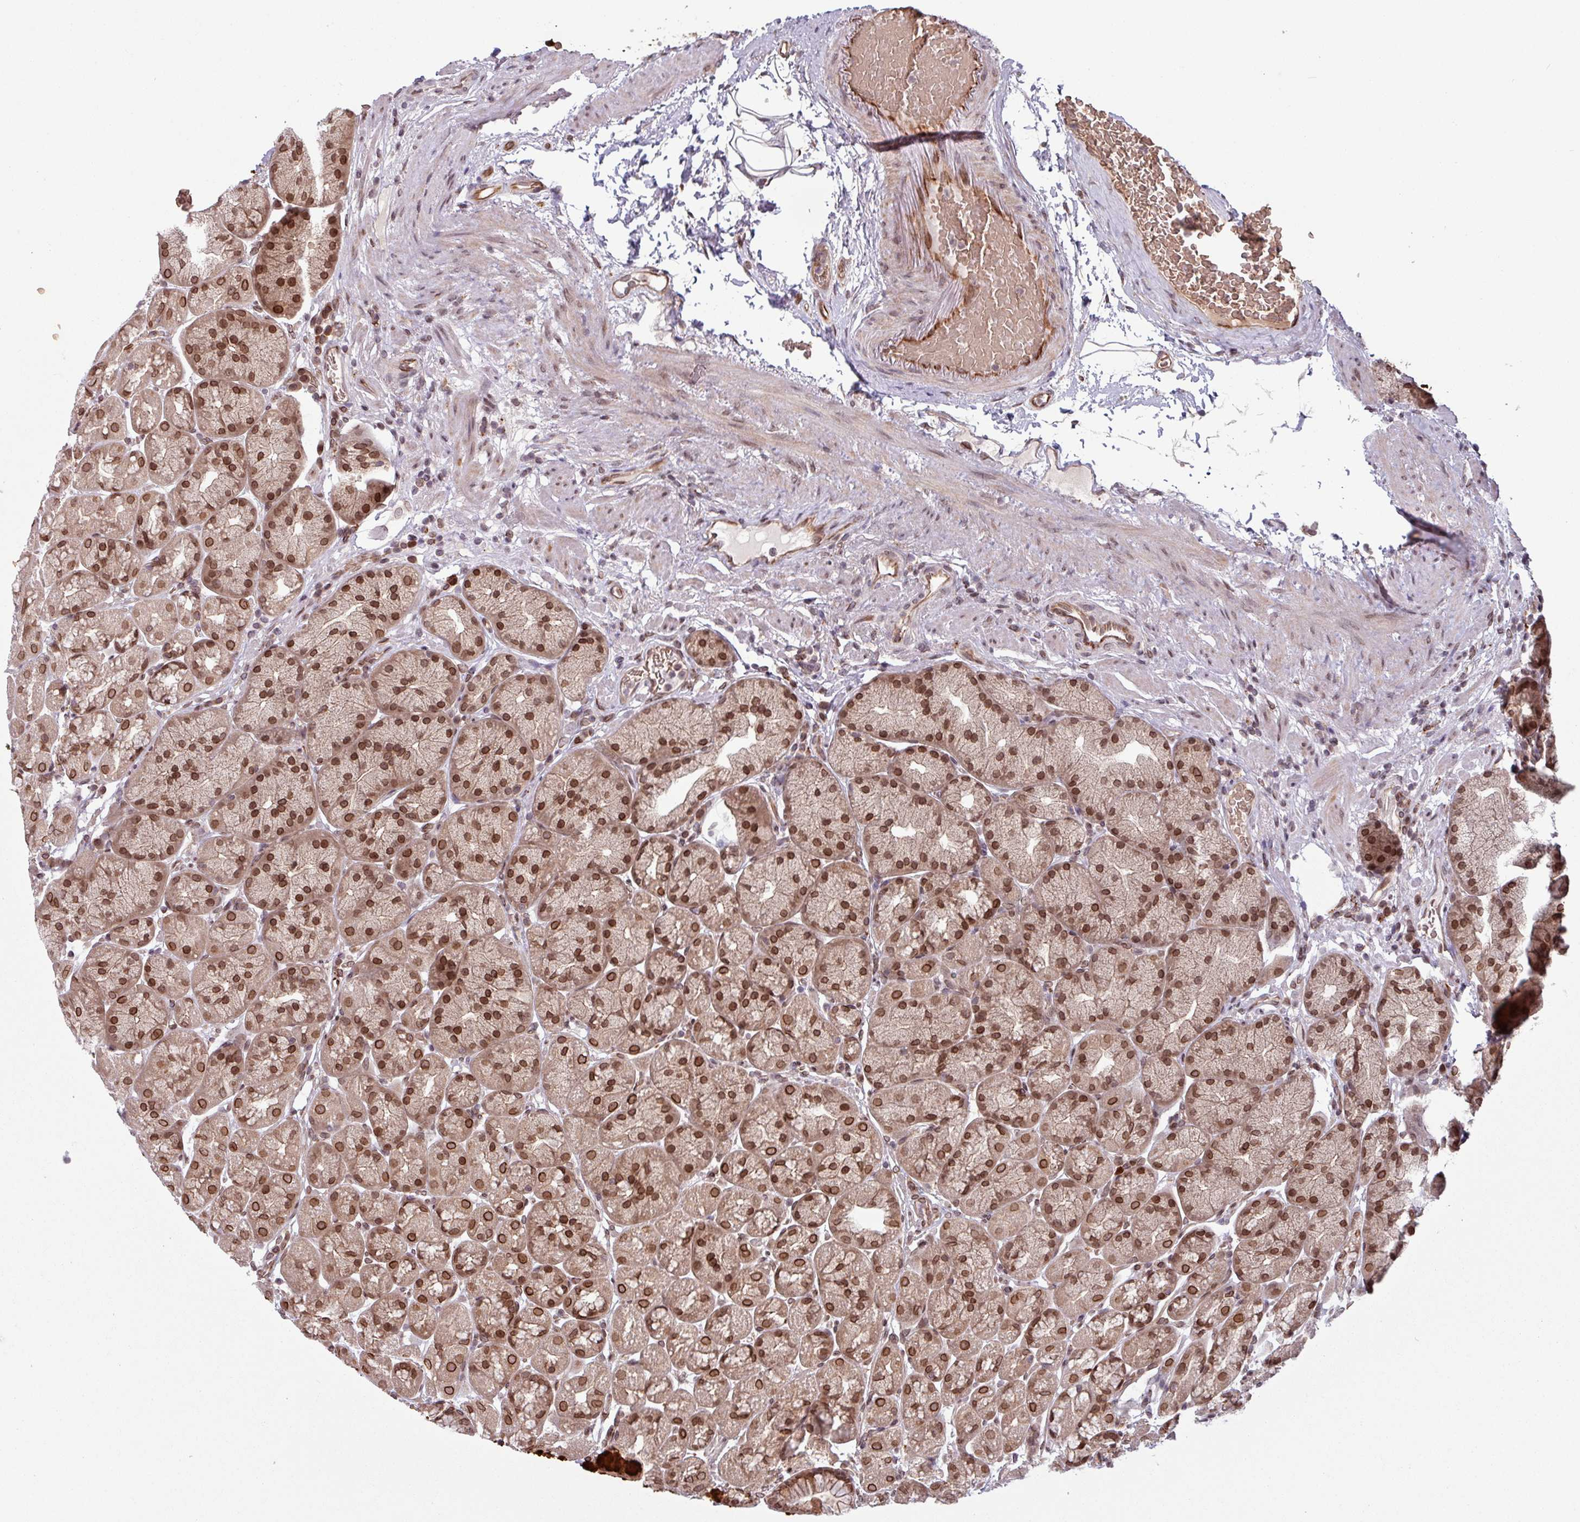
{"staining": {"intensity": "strong", "quantity": ">75%", "location": "cytoplasmic/membranous,nuclear"}, "tissue": "stomach", "cell_type": "Glandular cells", "image_type": "normal", "snomed": [{"axis": "morphology", "description": "Normal tissue, NOS"}, {"axis": "topography", "description": "Stomach, lower"}], "caption": "Strong cytoplasmic/membranous,nuclear protein expression is seen in approximately >75% of glandular cells in stomach.", "gene": "RBM4B", "patient": {"sex": "male", "age": 67}}